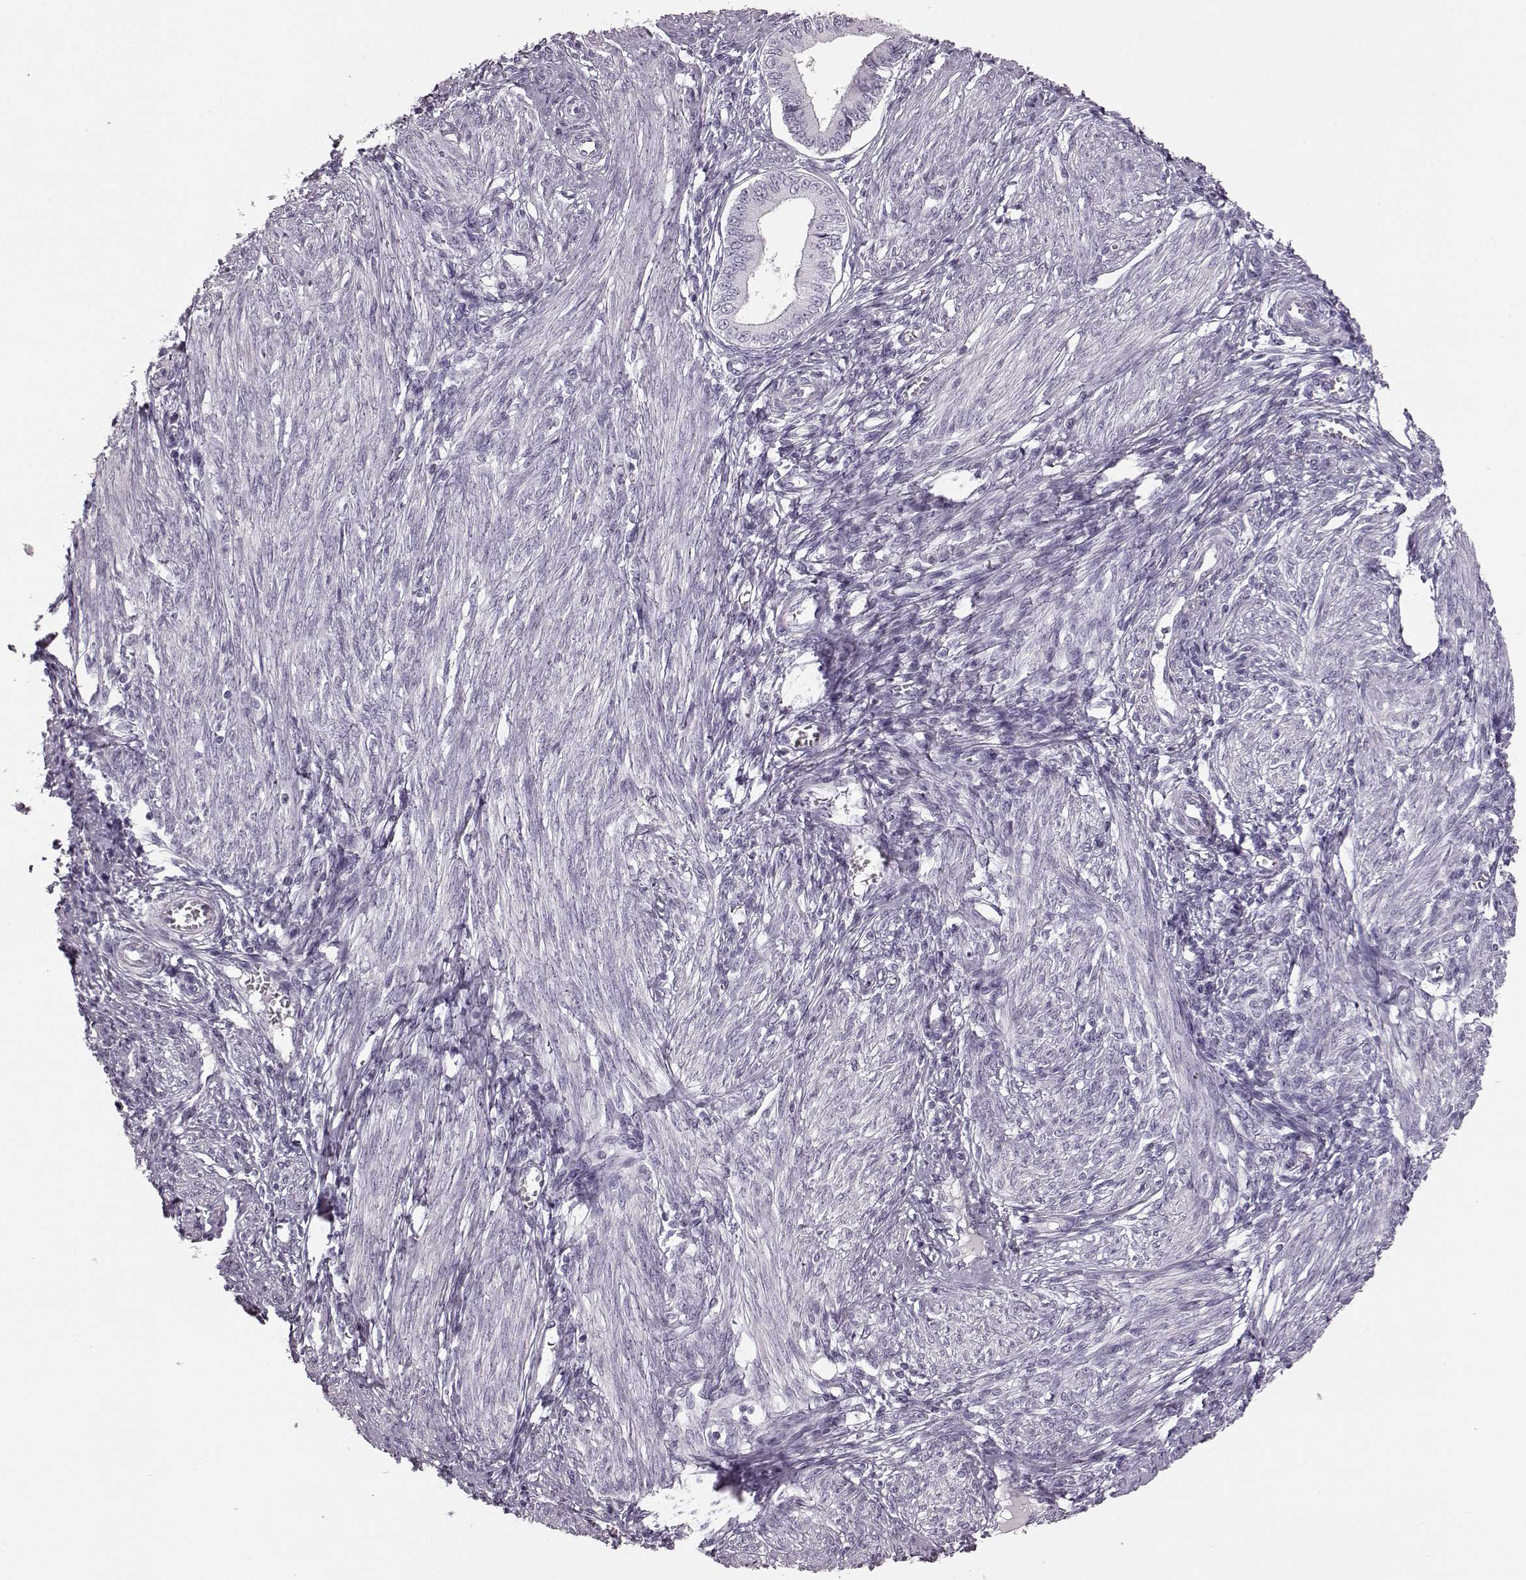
{"staining": {"intensity": "negative", "quantity": "none", "location": "none"}, "tissue": "endometrium", "cell_type": "Cells in endometrial stroma", "image_type": "normal", "snomed": [{"axis": "morphology", "description": "Normal tissue, NOS"}, {"axis": "topography", "description": "Endometrium"}], "caption": "Immunohistochemical staining of normal human endometrium exhibits no significant positivity in cells in endometrial stroma.", "gene": "BFSP2", "patient": {"sex": "female", "age": 42}}